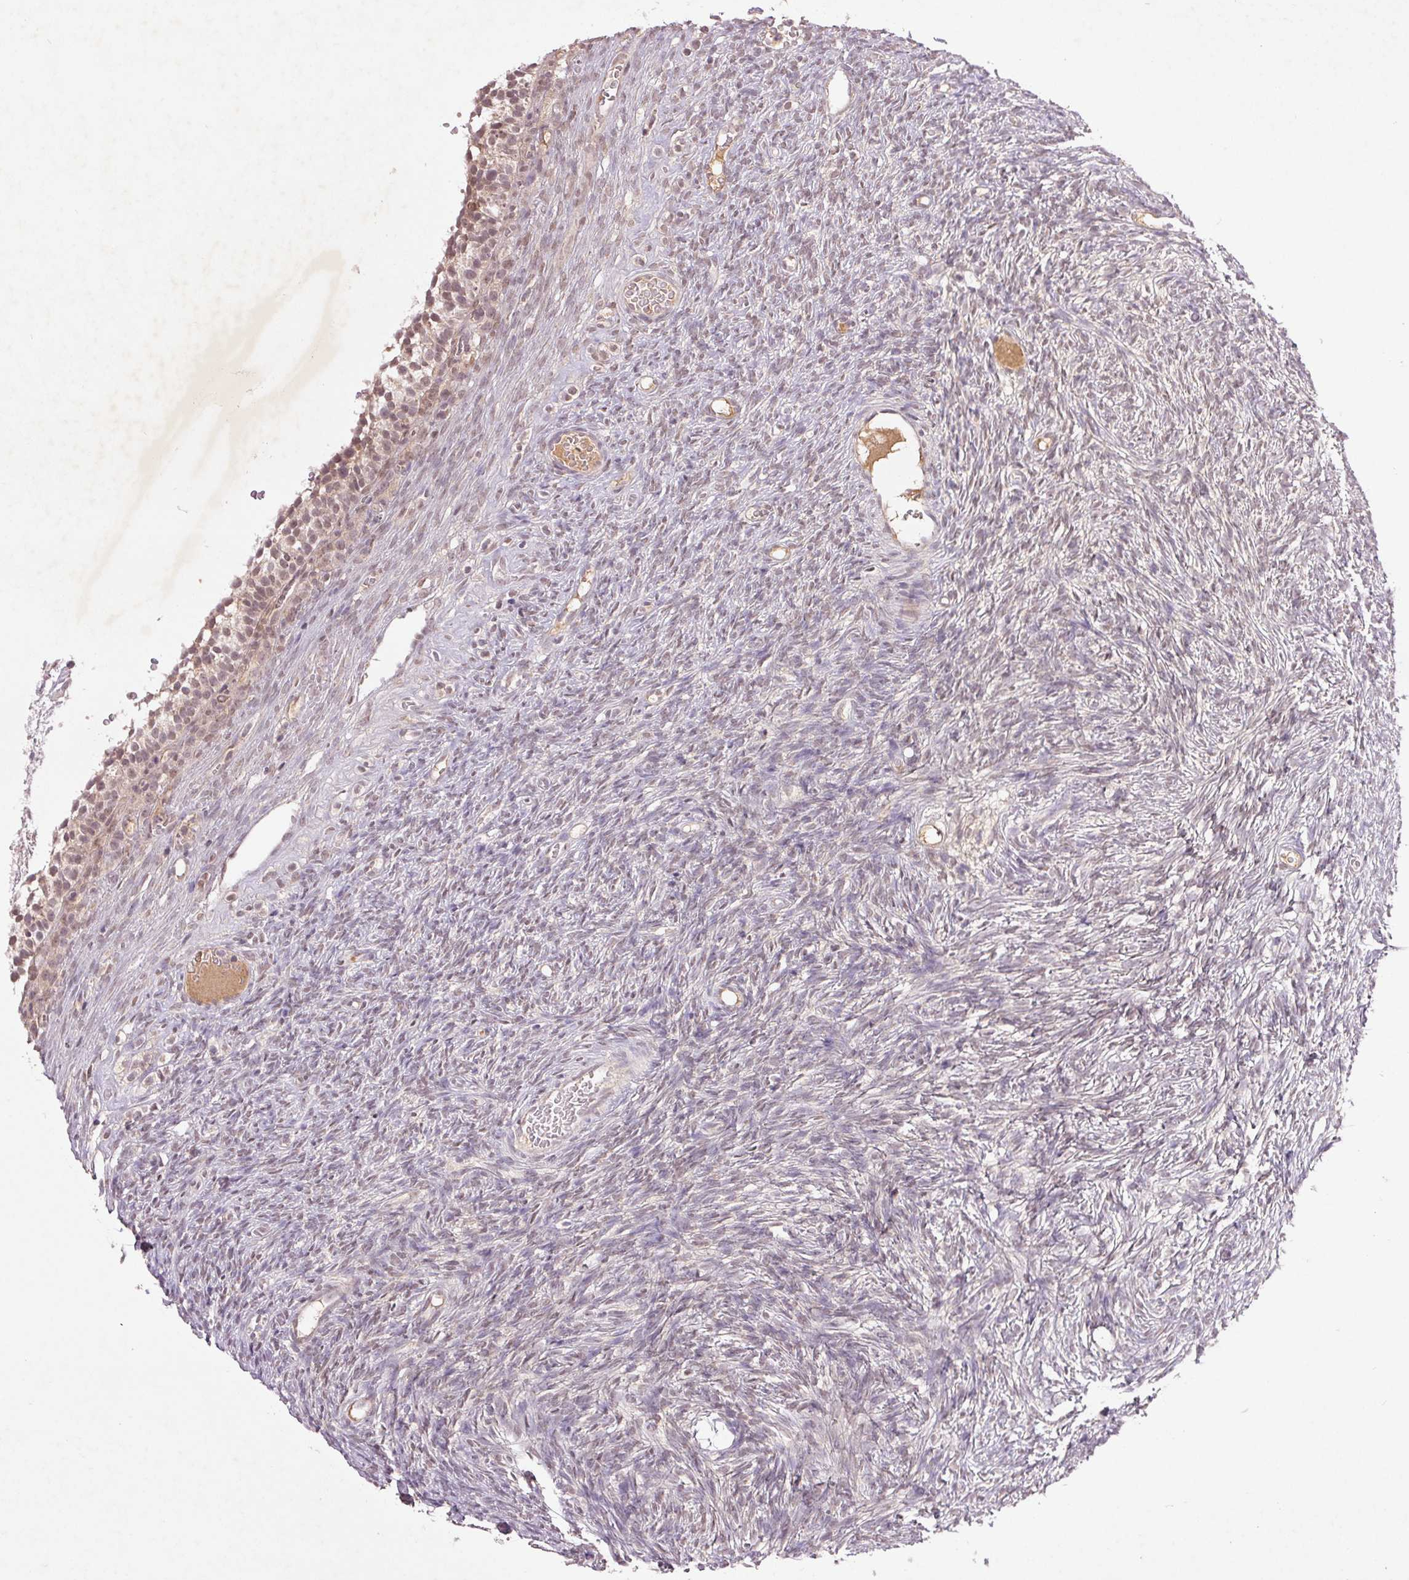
{"staining": {"intensity": "weak", "quantity": "25%-75%", "location": "nuclear"}, "tissue": "ovary", "cell_type": "Follicle cells", "image_type": "normal", "snomed": [{"axis": "morphology", "description": "Normal tissue, NOS"}, {"axis": "topography", "description": "Ovary"}], "caption": "Weak nuclear protein positivity is present in approximately 25%-75% of follicle cells in ovary. (Stains: DAB (3,3'-diaminobenzidine) in brown, nuclei in blue, Microscopy: brightfield microscopy at high magnification).", "gene": "FAM168B", "patient": {"sex": "female", "age": 34}}